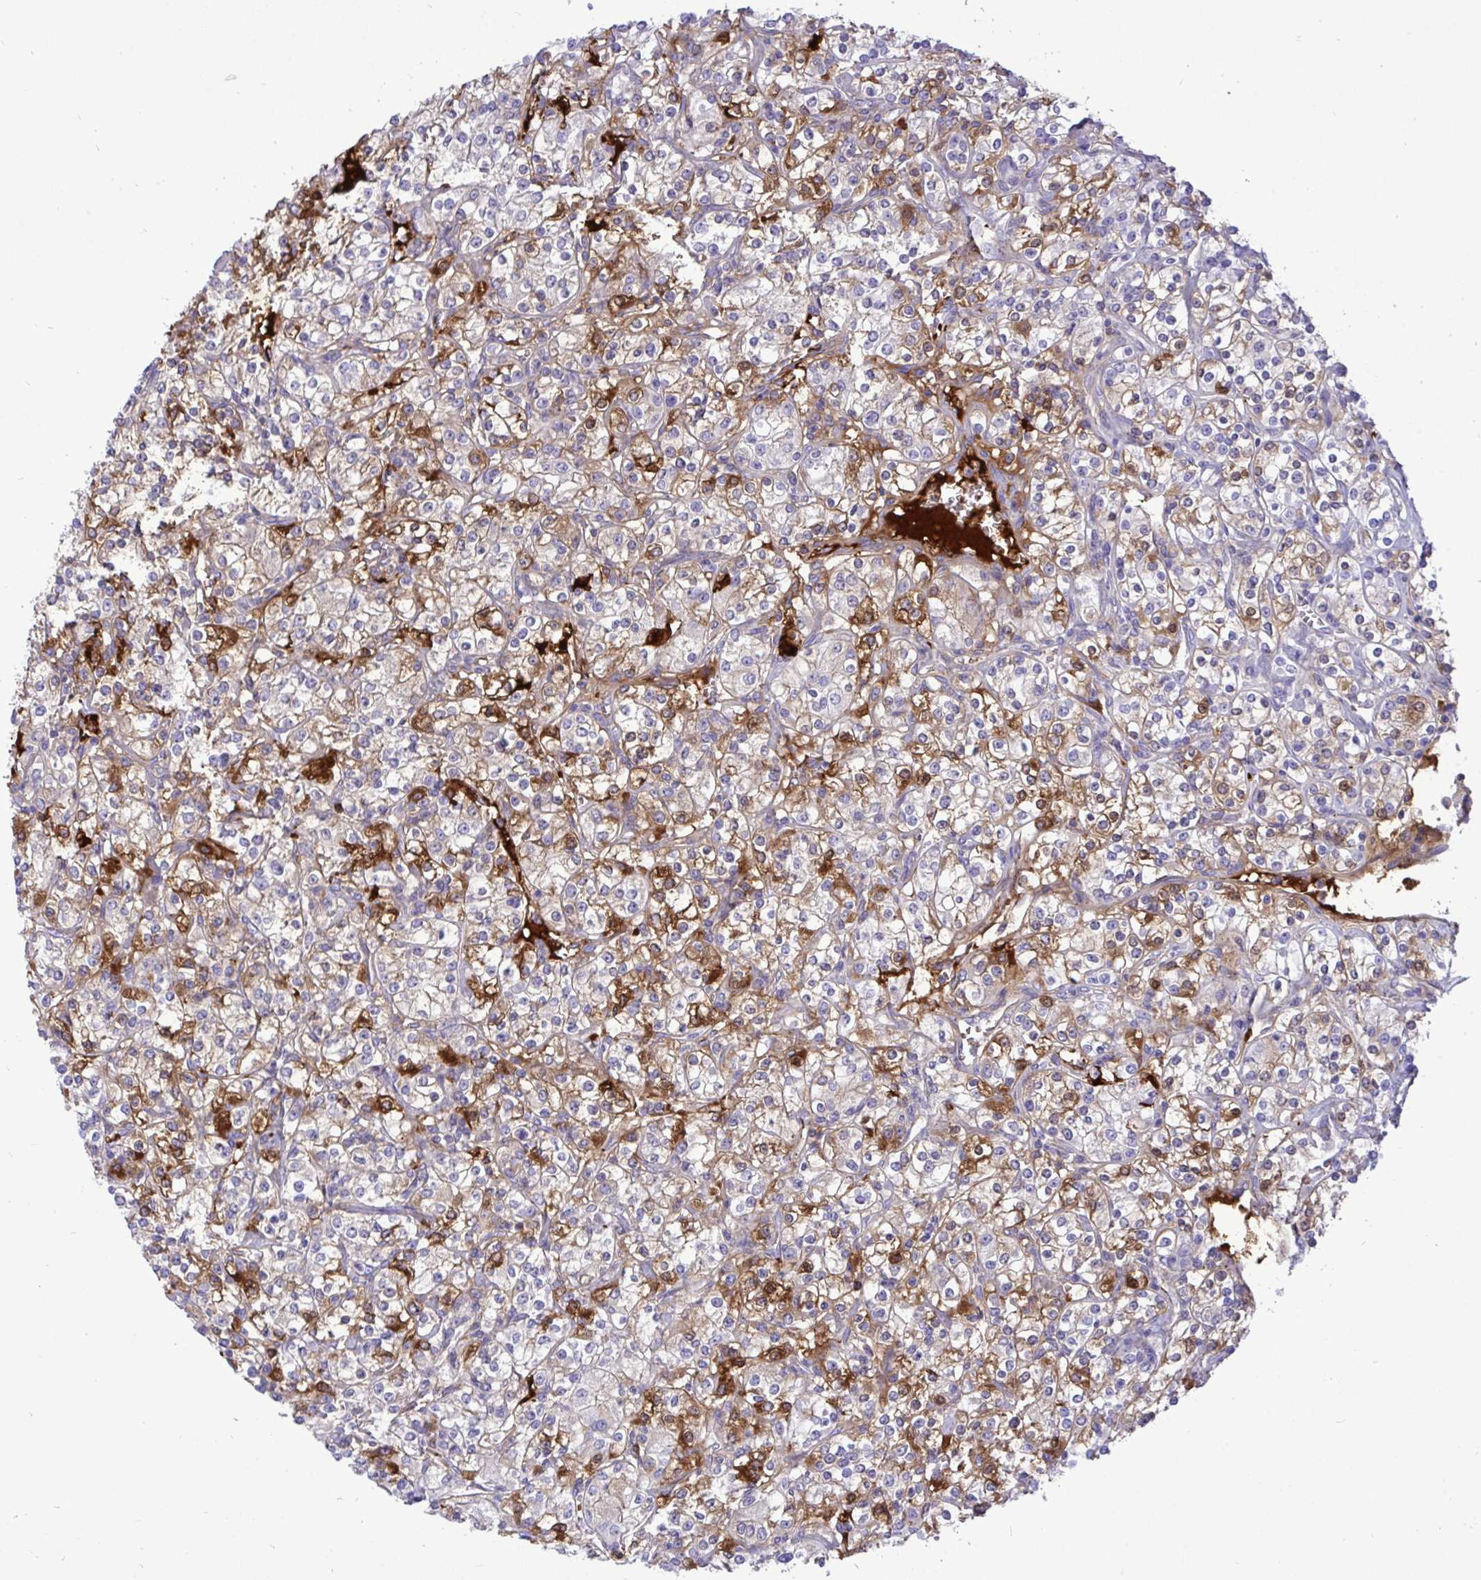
{"staining": {"intensity": "moderate", "quantity": "25%-75%", "location": "cytoplasmic/membranous"}, "tissue": "renal cancer", "cell_type": "Tumor cells", "image_type": "cancer", "snomed": [{"axis": "morphology", "description": "Adenocarcinoma, NOS"}, {"axis": "topography", "description": "Kidney"}], "caption": "Adenocarcinoma (renal) stained for a protein reveals moderate cytoplasmic/membranous positivity in tumor cells. The staining was performed using DAB (3,3'-diaminobenzidine), with brown indicating positive protein expression. Nuclei are stained blue with hematoxylin.", "gene": "F2", "patient": {"sex": "male", "age": 77}}